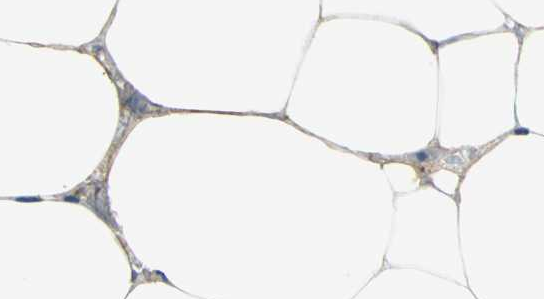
{"staining": {"intensity": "negative", "quantity": "none", "location": "none"}, "tissue": "pancreatic cancer", "cell_type": "Tumor cells", "image_type": "cancer", "snomed": [{"axis": "morphology", "description": "Adenocarcinoma, NOS"}, {"axis": "topography", "description": "Pancreas"}], "caption": "Pancreatic adenocarcinoma was stained to show a protein in brown. There is no significant staining in tumor cells.", "gene": "OGN", "patient": {"sex": "female", "age": 70}}